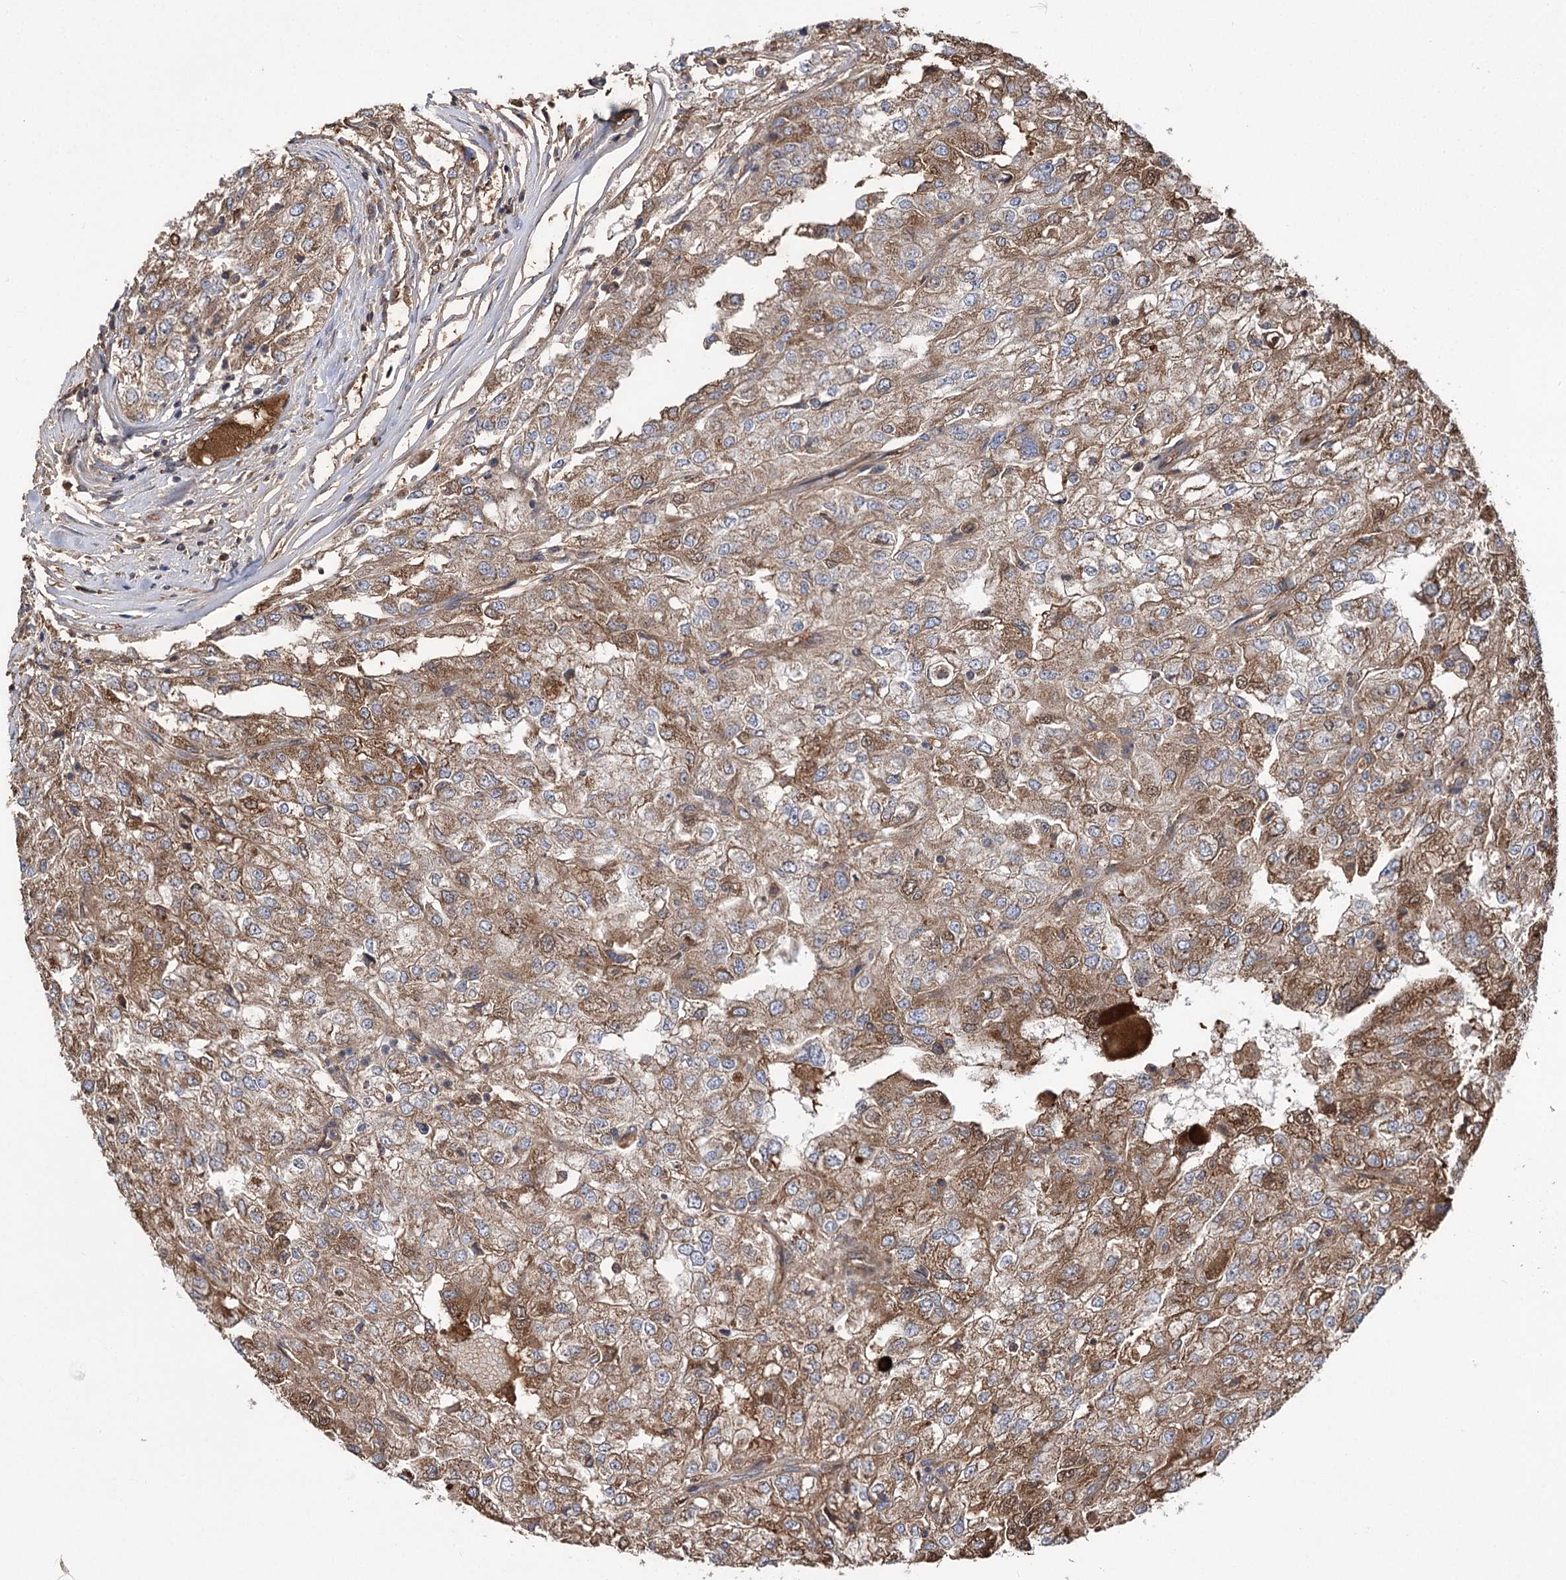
{"staining": {"intensity": "strong", "quantity": ">75%", "location": "cytoplasmic/membranous"}, "tissue": "renal cancer", "cell_type": "Tumor cells", "image_type": "cancer", "snomed": [{"axis": "morphology", "description": "Adenocarcinoma, NOS"}, {"axis": "topography", "description": "Kidney"}], "caption": "Adenocarcinoma (renal) stained for a protein exhibits strong cytoplasmic/membranous positivity in tumor cells.", "gene": "RASSF3", "patient": {"sex": "female", "age": 54}}